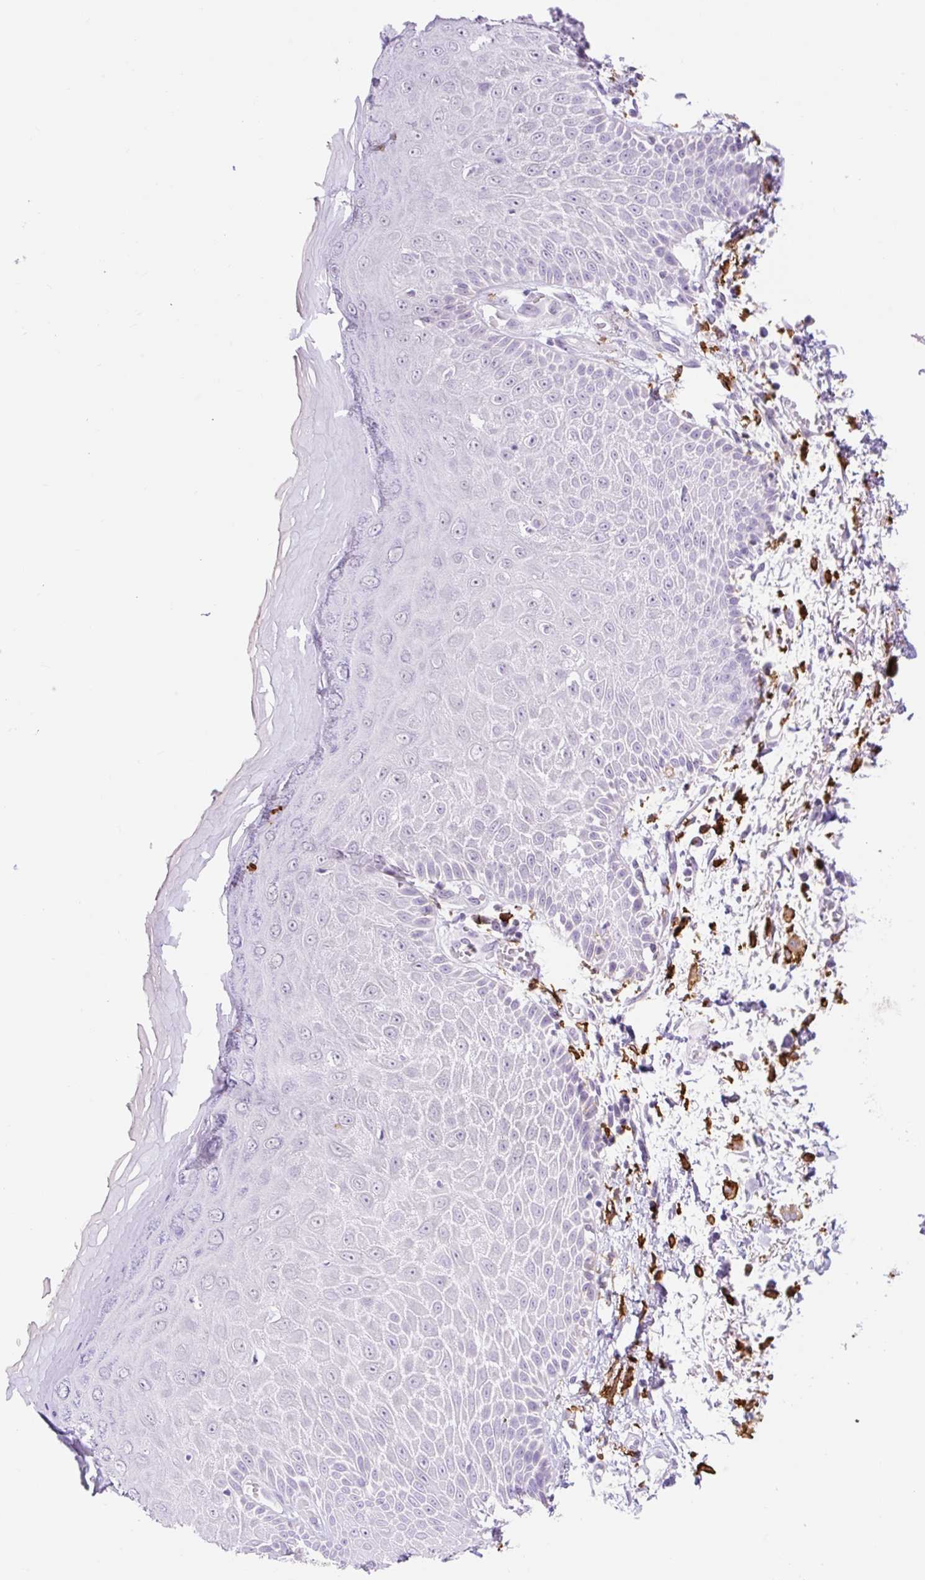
{"staining": {"intensity": "negative", "quantity": "none", "location": "none"}, "tissue": "skin", "cell_type": "Epidermal cells", "image_type": "normal", "snomed": [{"axis": "morphology", "description": "Normal tissue, NOS"}, {"axis": "topography", "description": "Anal"}, {"axis": "topography", "description": "Peripheral nerve tissue"}], "caption": "Epidermal cells show no significant protein expression in benign skin. (IHC, brightfield microscopy, high magnification).", "gene": "SIGLEC1", "patient": {"sex": "male", "age": 78}}